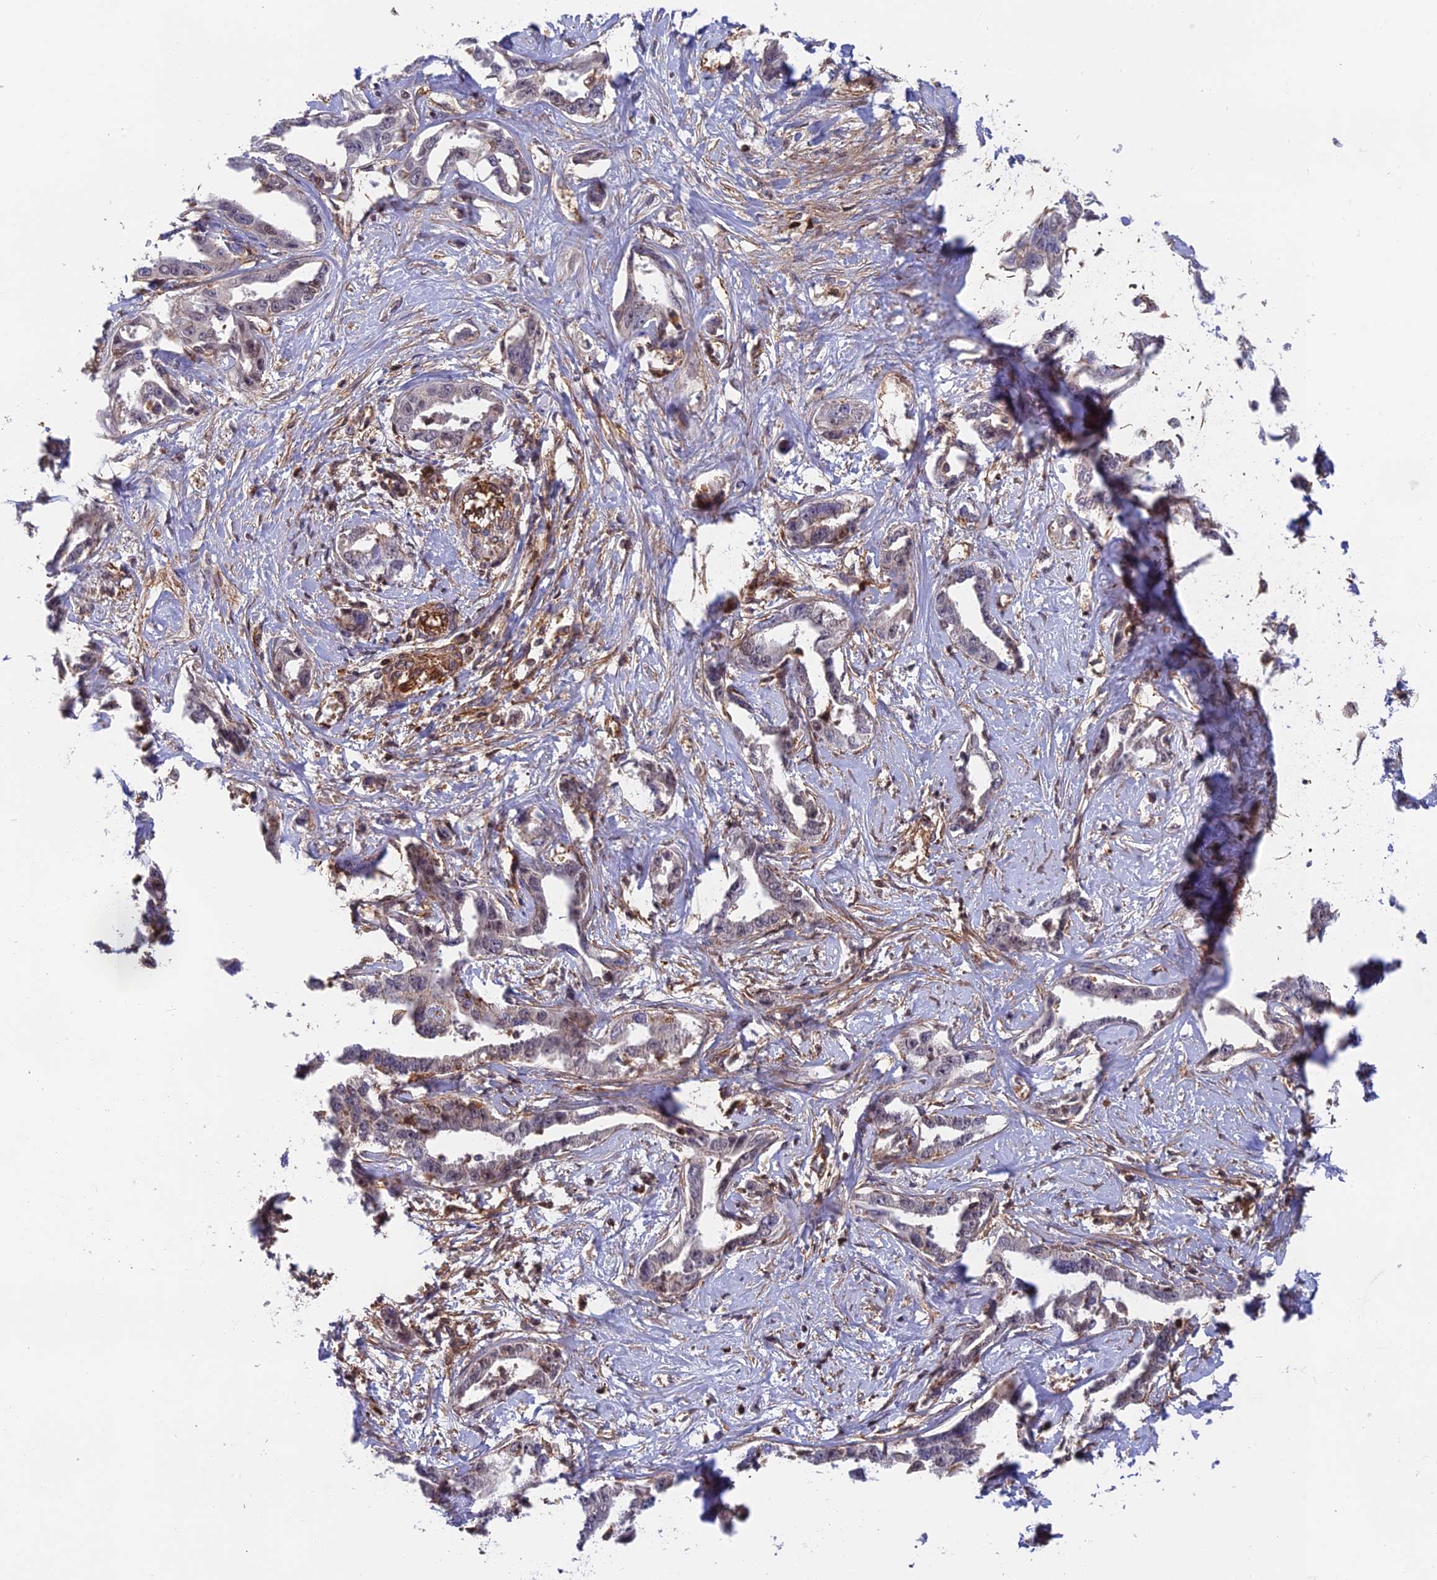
{"staining": {"intensity": "weak", "quantity": "<25%", "location": "cytoplasmic/membranous"}, "tissue": "liver cancer", "cell_type": "Tumor cells", "image_type": "cancer", "snomed": [{"axis": "morphology", "description": "Cholangiocarcinoma"}, {"axis": "topography", "description": "Liver"}], "caption": "The image demonstrates no significant positivity in tumor cells of liver cholangiocarcinoma.", "gene": "OSBPL1A", "patient": {"sex": "male", "age": 59}}